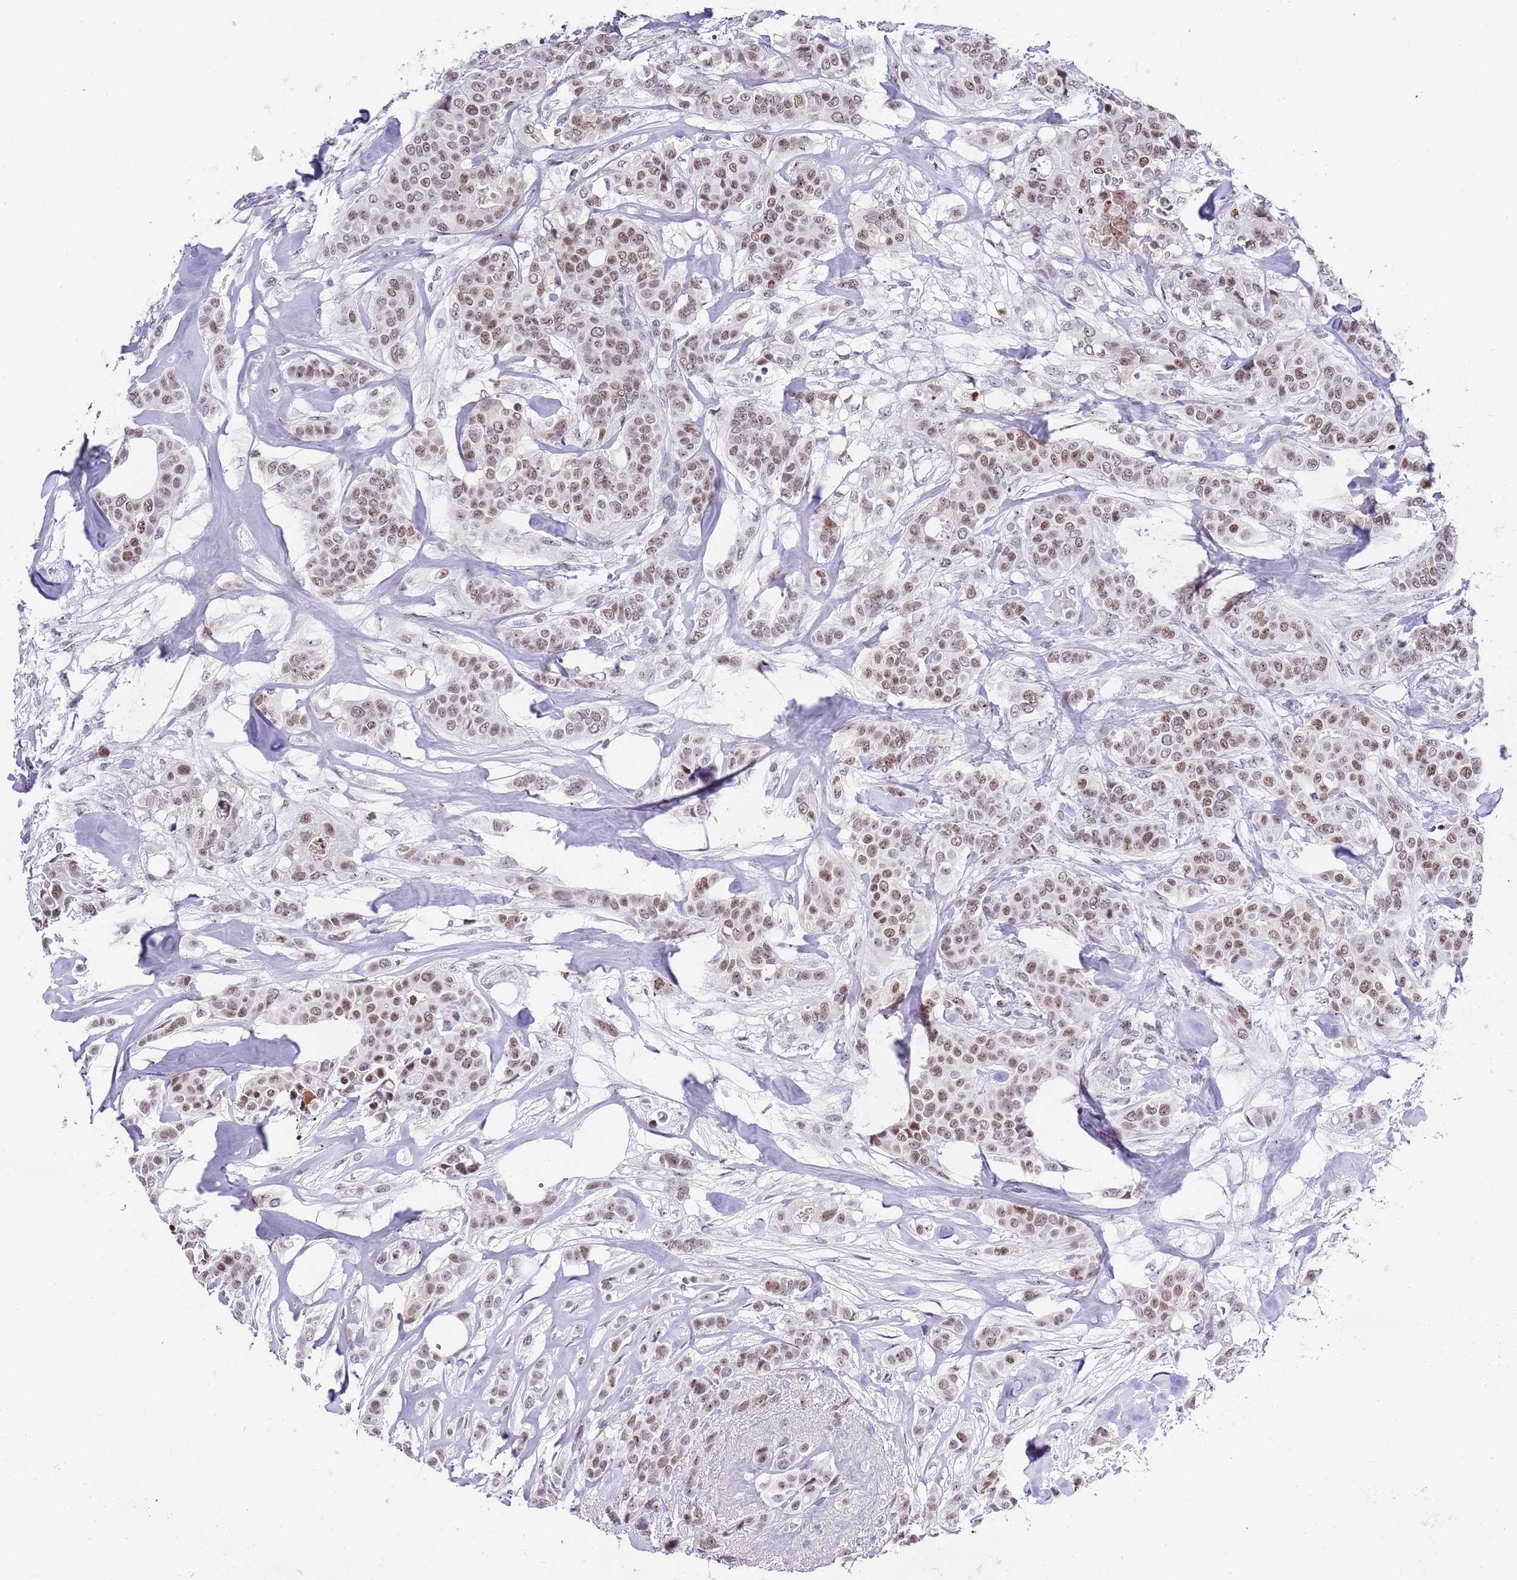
{"staining": {"intensity": "moderate", "quantity": ">75%", "location": "nuclear"}, "tissue": "breast cancer", "cell_type": "Tumor cells", "image_type": "cancer", "snomed": [{"axis": "morphology", "description": "Lobular carcinoma"}, {"axis": "topography", "description": "Breast"}], "caption": "Protein expression by immunohistochemistry exhibits moderate nuclear expression in about >75% of tumor cells in lobular carcinoma (breast).", "gene": "NOP56", "patient": {"sex": "female", "age": 51}}